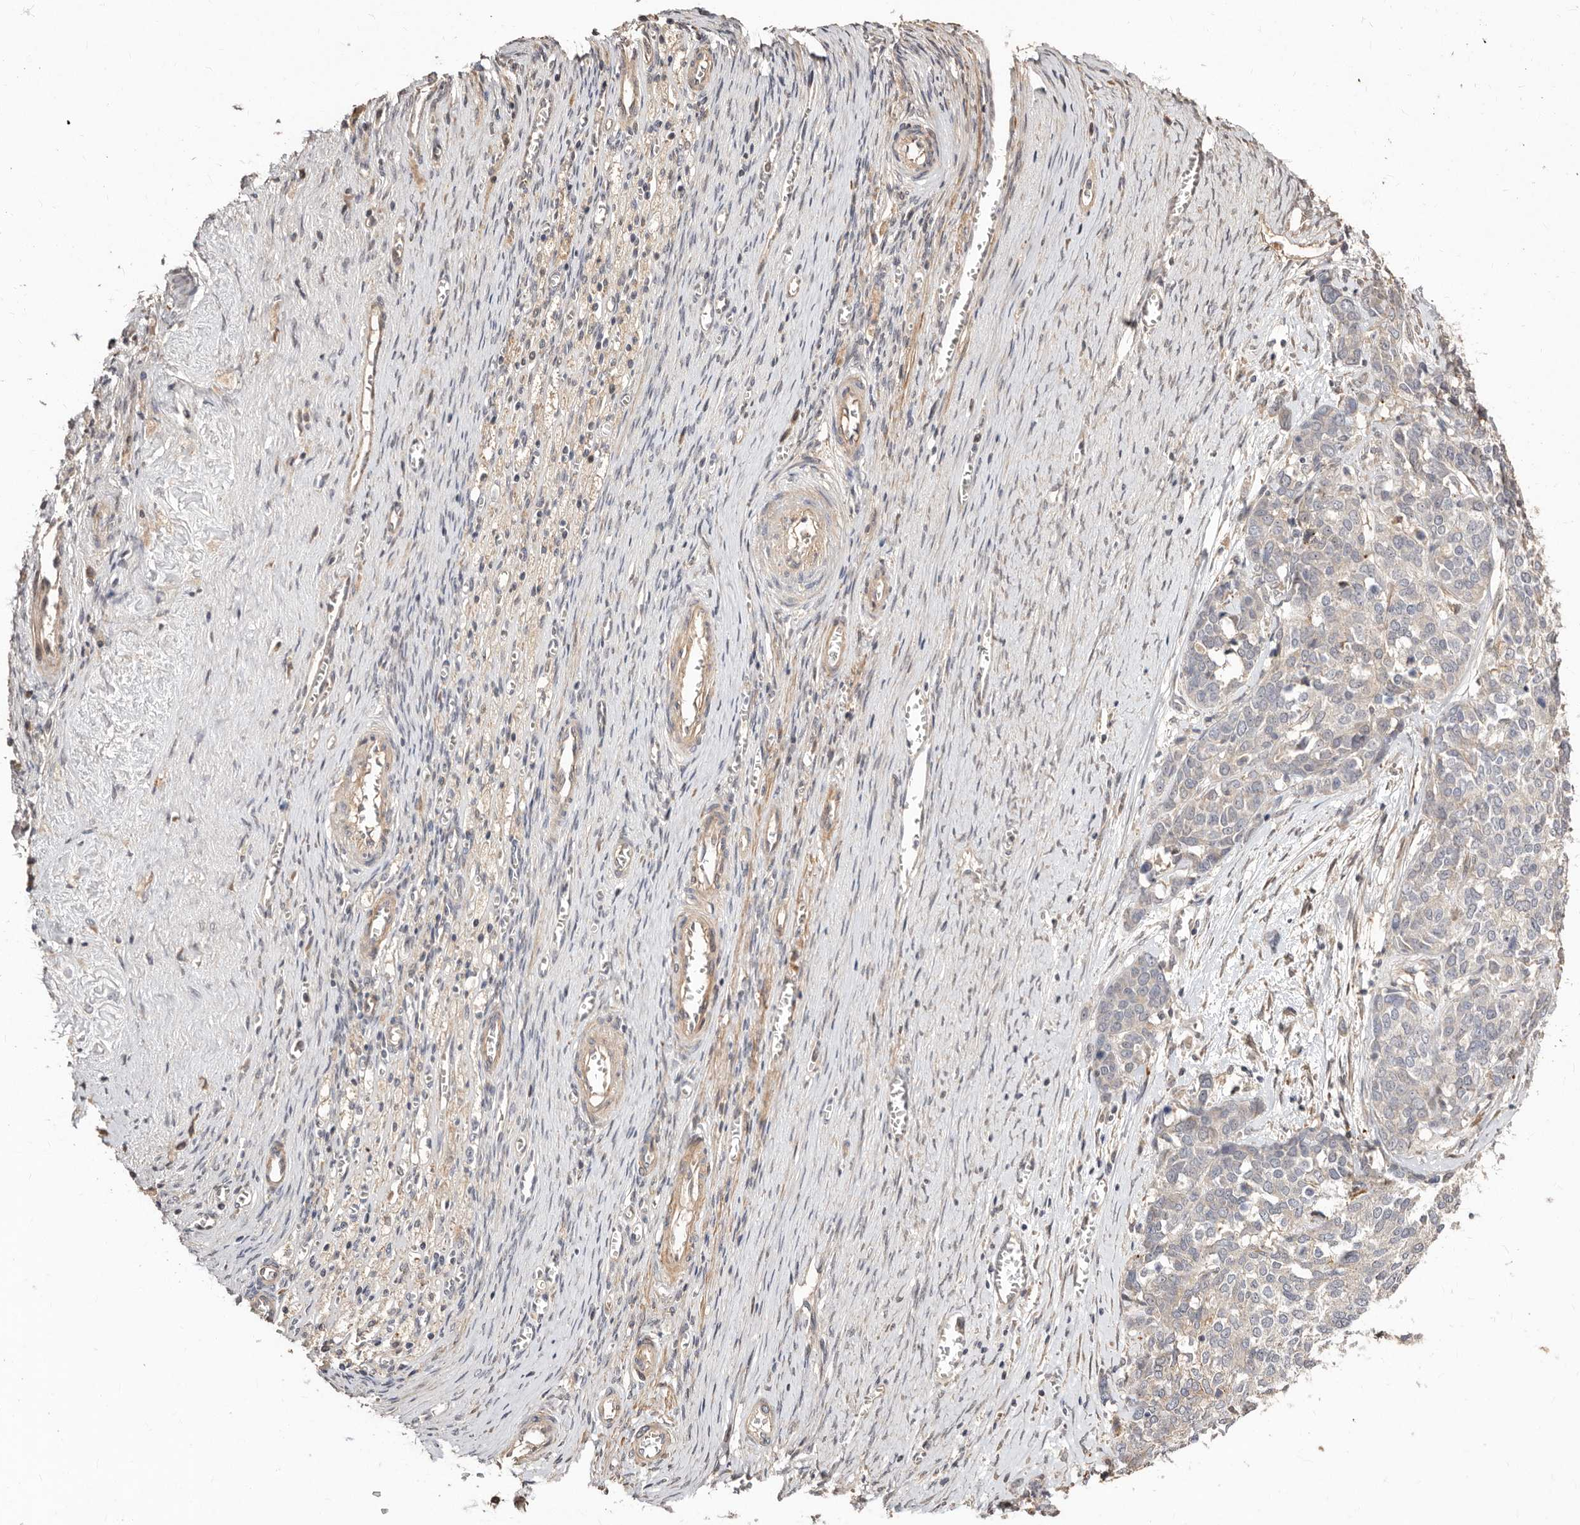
{"staining": {"intensity": "weak", "quantity": "<25%", "location": "cytoplasmic/membranous"}, "tissue": "ovarian cancer", "cell_type": "Tumor cells", "image_type": "cancer", "snomed": [{"axis": "morphology", "description": "Cystadenocarcinoma, serous, NOS"}, {"axis": "topography", "description": "Ovary"}], "caption": "This image is of ovarian cancer (serous cystadenocarcinoma) stained with IHC to label a protein in brown with the nuclei are counter-stained blue. There is no staining in tumor cells.", "gene": "APOL6", "patient": {"sex": "female", "age": 44}}